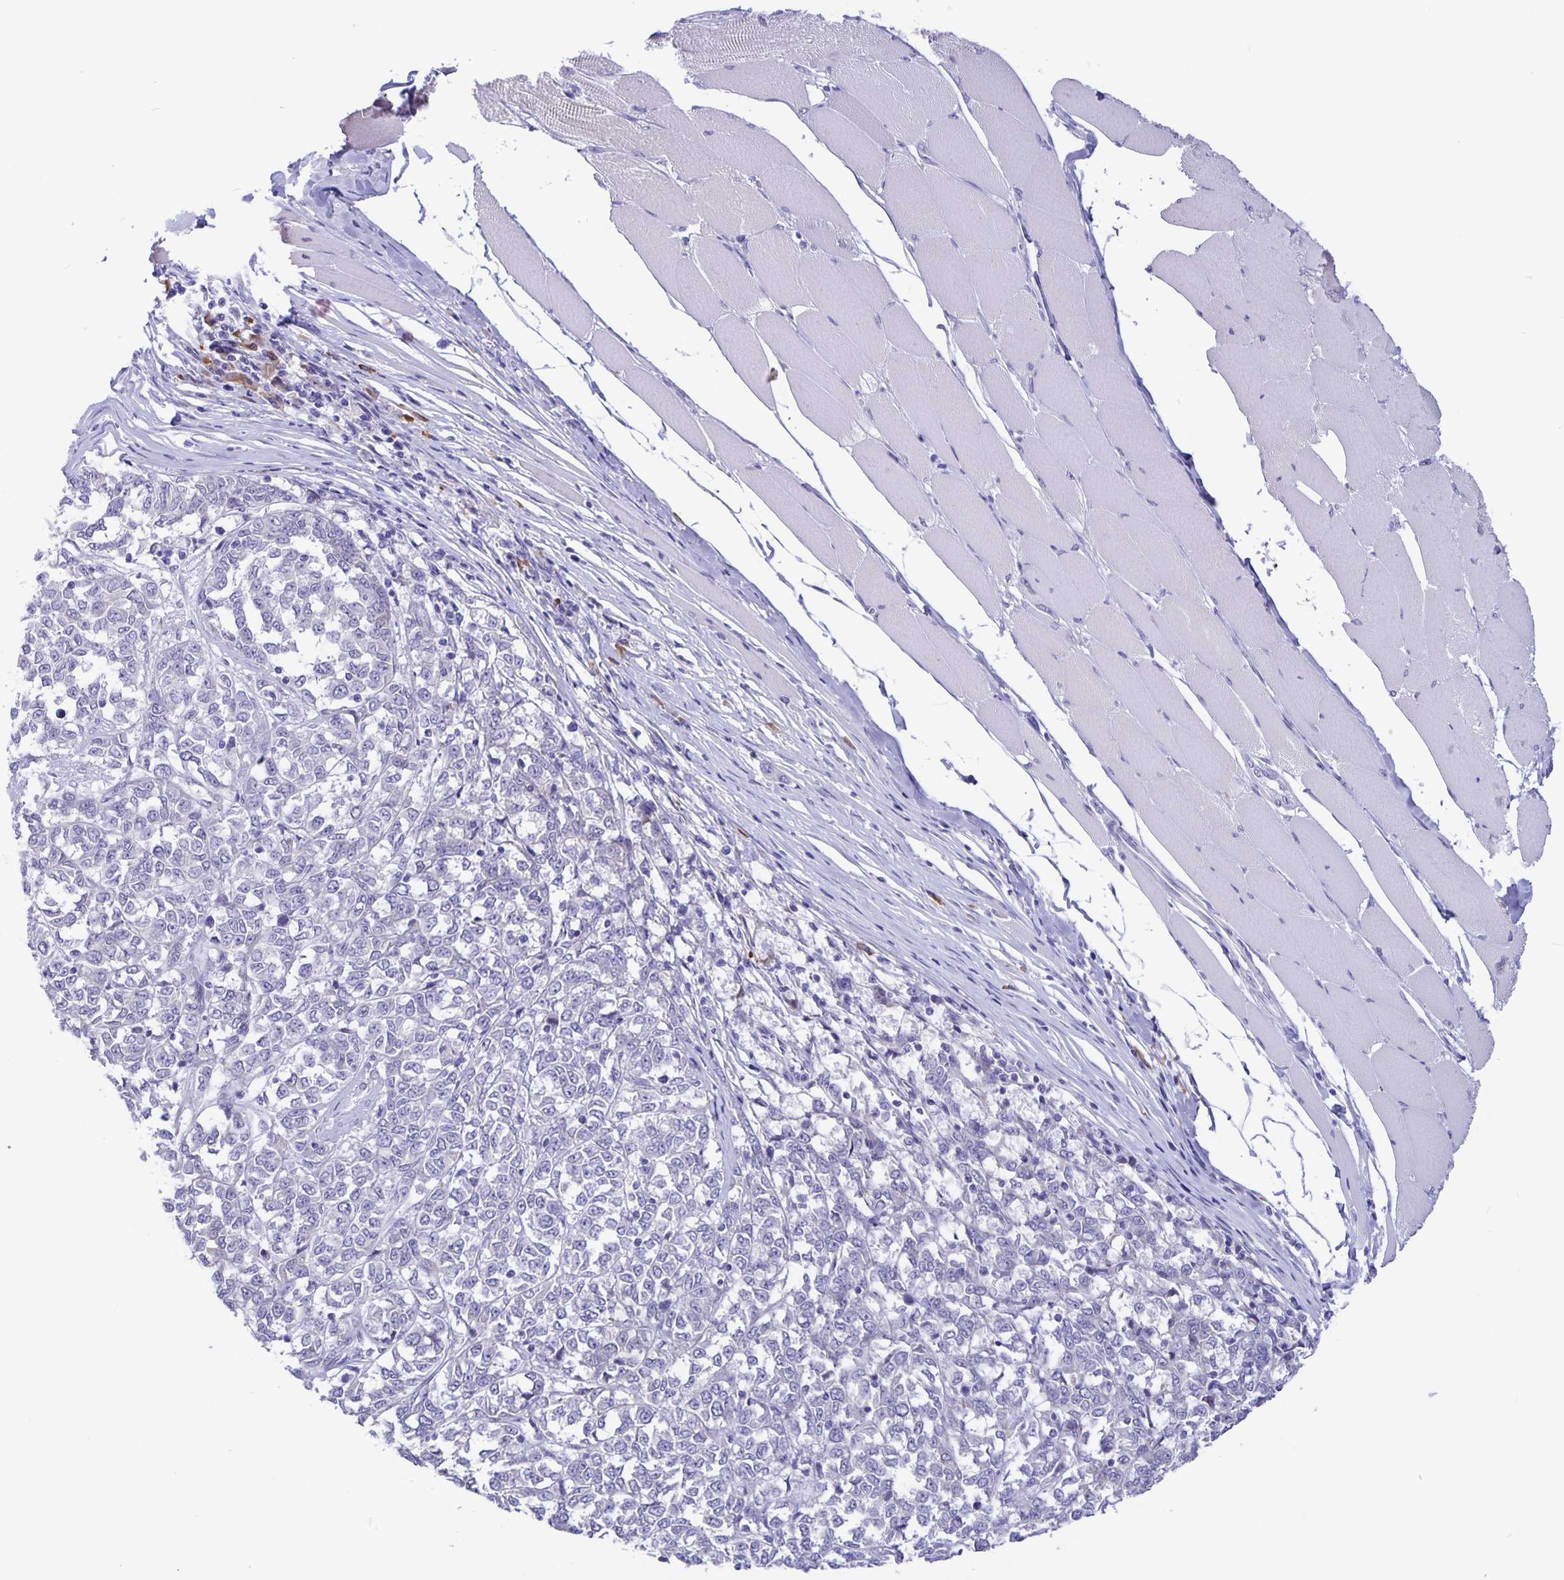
{"staining": {"intensity": "negative", "quantity": "none", "location": "none"}, "tissue": "melanoma", "cell_type": "Tumor cells", "image_type": "cancer", "snomed": [{"axis": "morphology", "description": "Malignant melanoma, NOS"}, {"axis": "topography", "description": "Skin"}], "caption": "DAB (3,3'-diaminobenzidine) immunohistochemical staining of human melanoma exhibits no significant positivity in tumor cells.", "gene": "ERMN", "patient": {"sex": "female", "age": 72}}